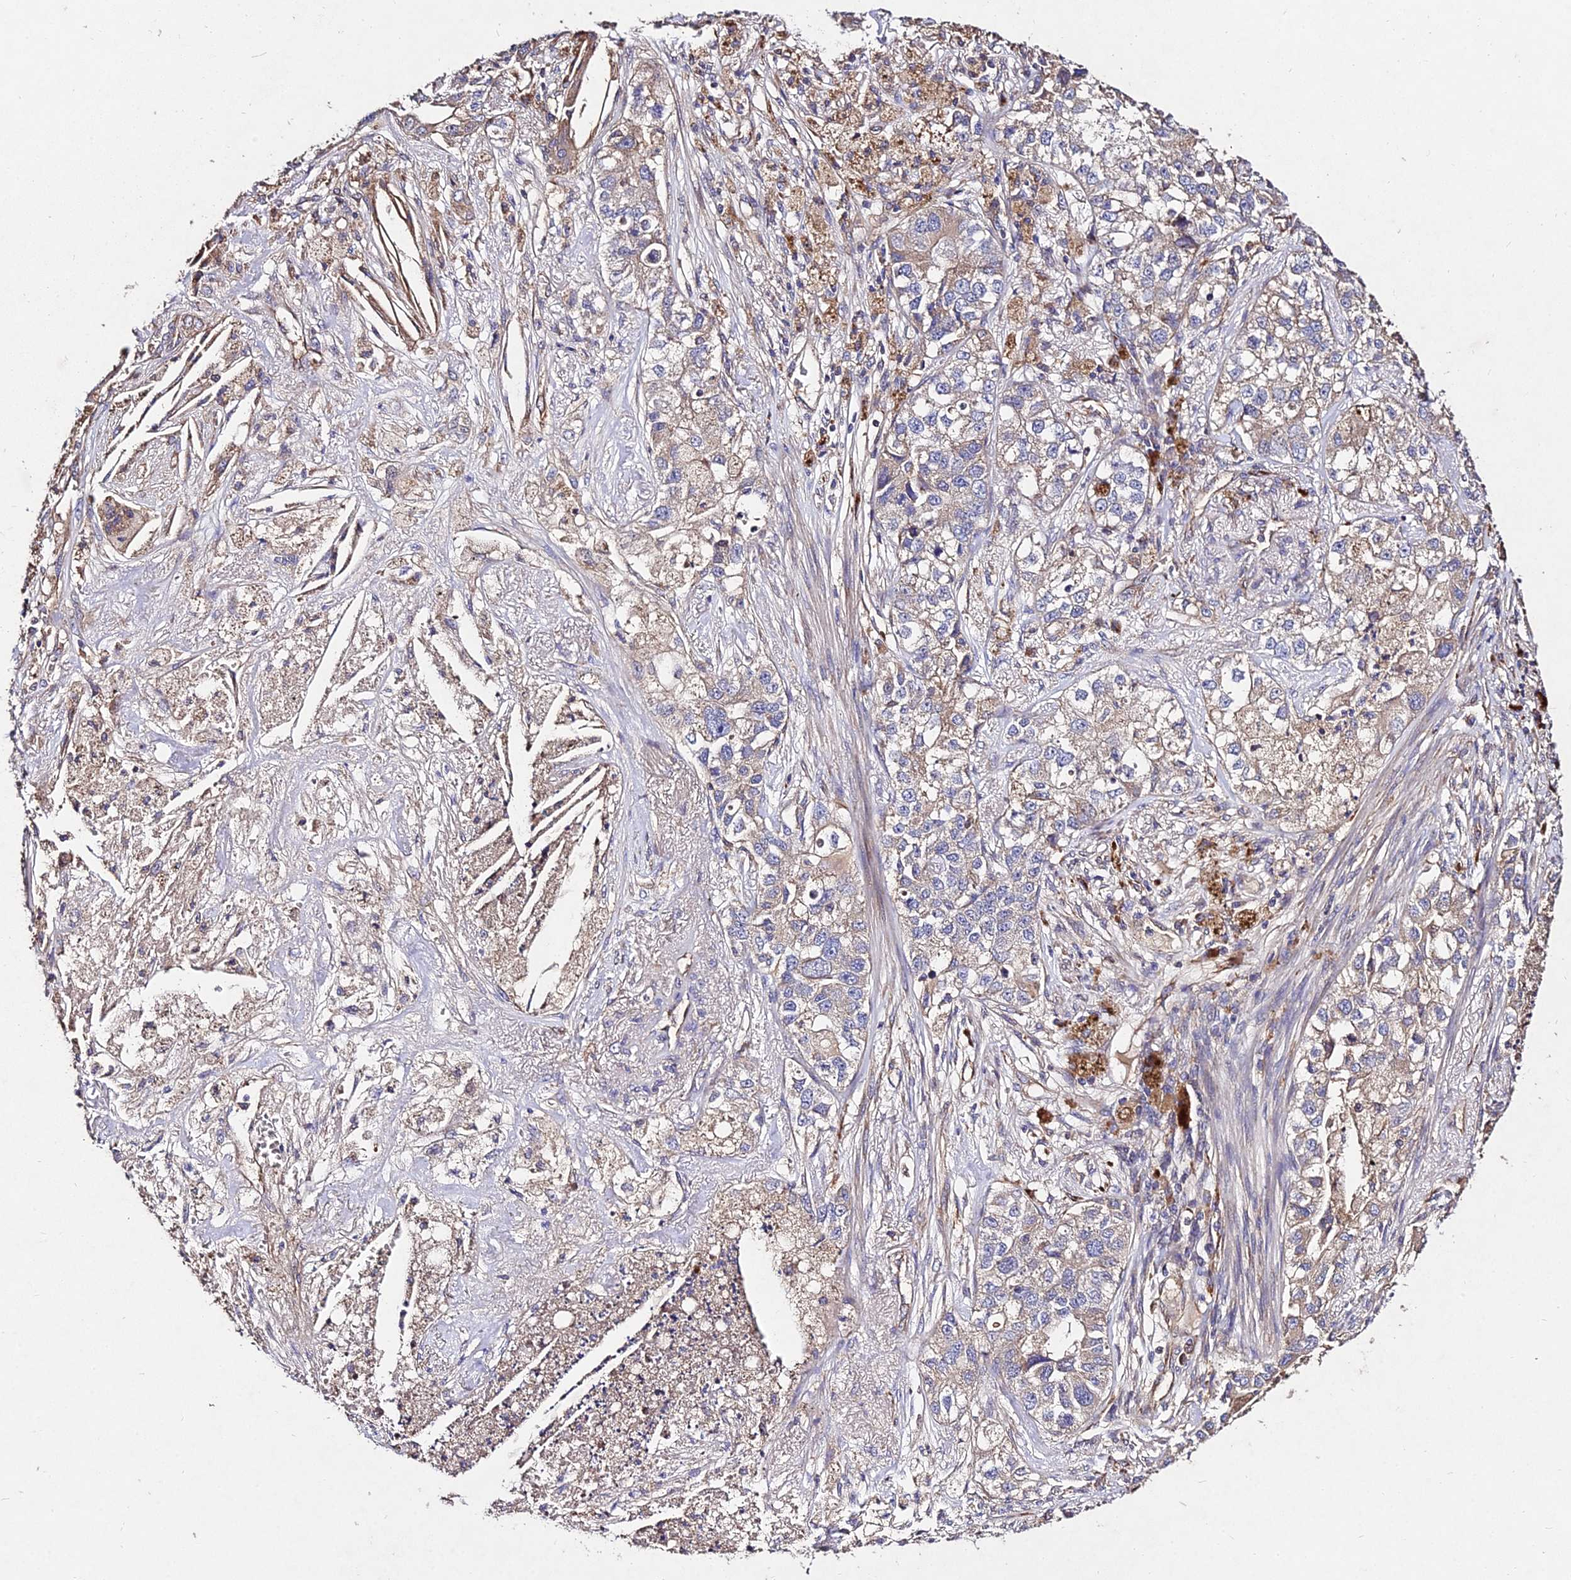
{"staining": {"intensity": "weak", "quantity": "<25%", "location": "cytoplasmic/membranous"}, "tissue": "lung cancer", "cell_type": "Tumor cells", "image_type": "cancer", "snomed": [{"axis": "morphology", "description": "Adenocarcinoma, NOS"}, {"axis": "topography", "description": "Lung"}], "caption": "This is an immunohistochemistry image of human lung cancer. There is no staining in tumor cells.", "gene": "AP3M2", "patient": {"sex": "male", "age": 49}}